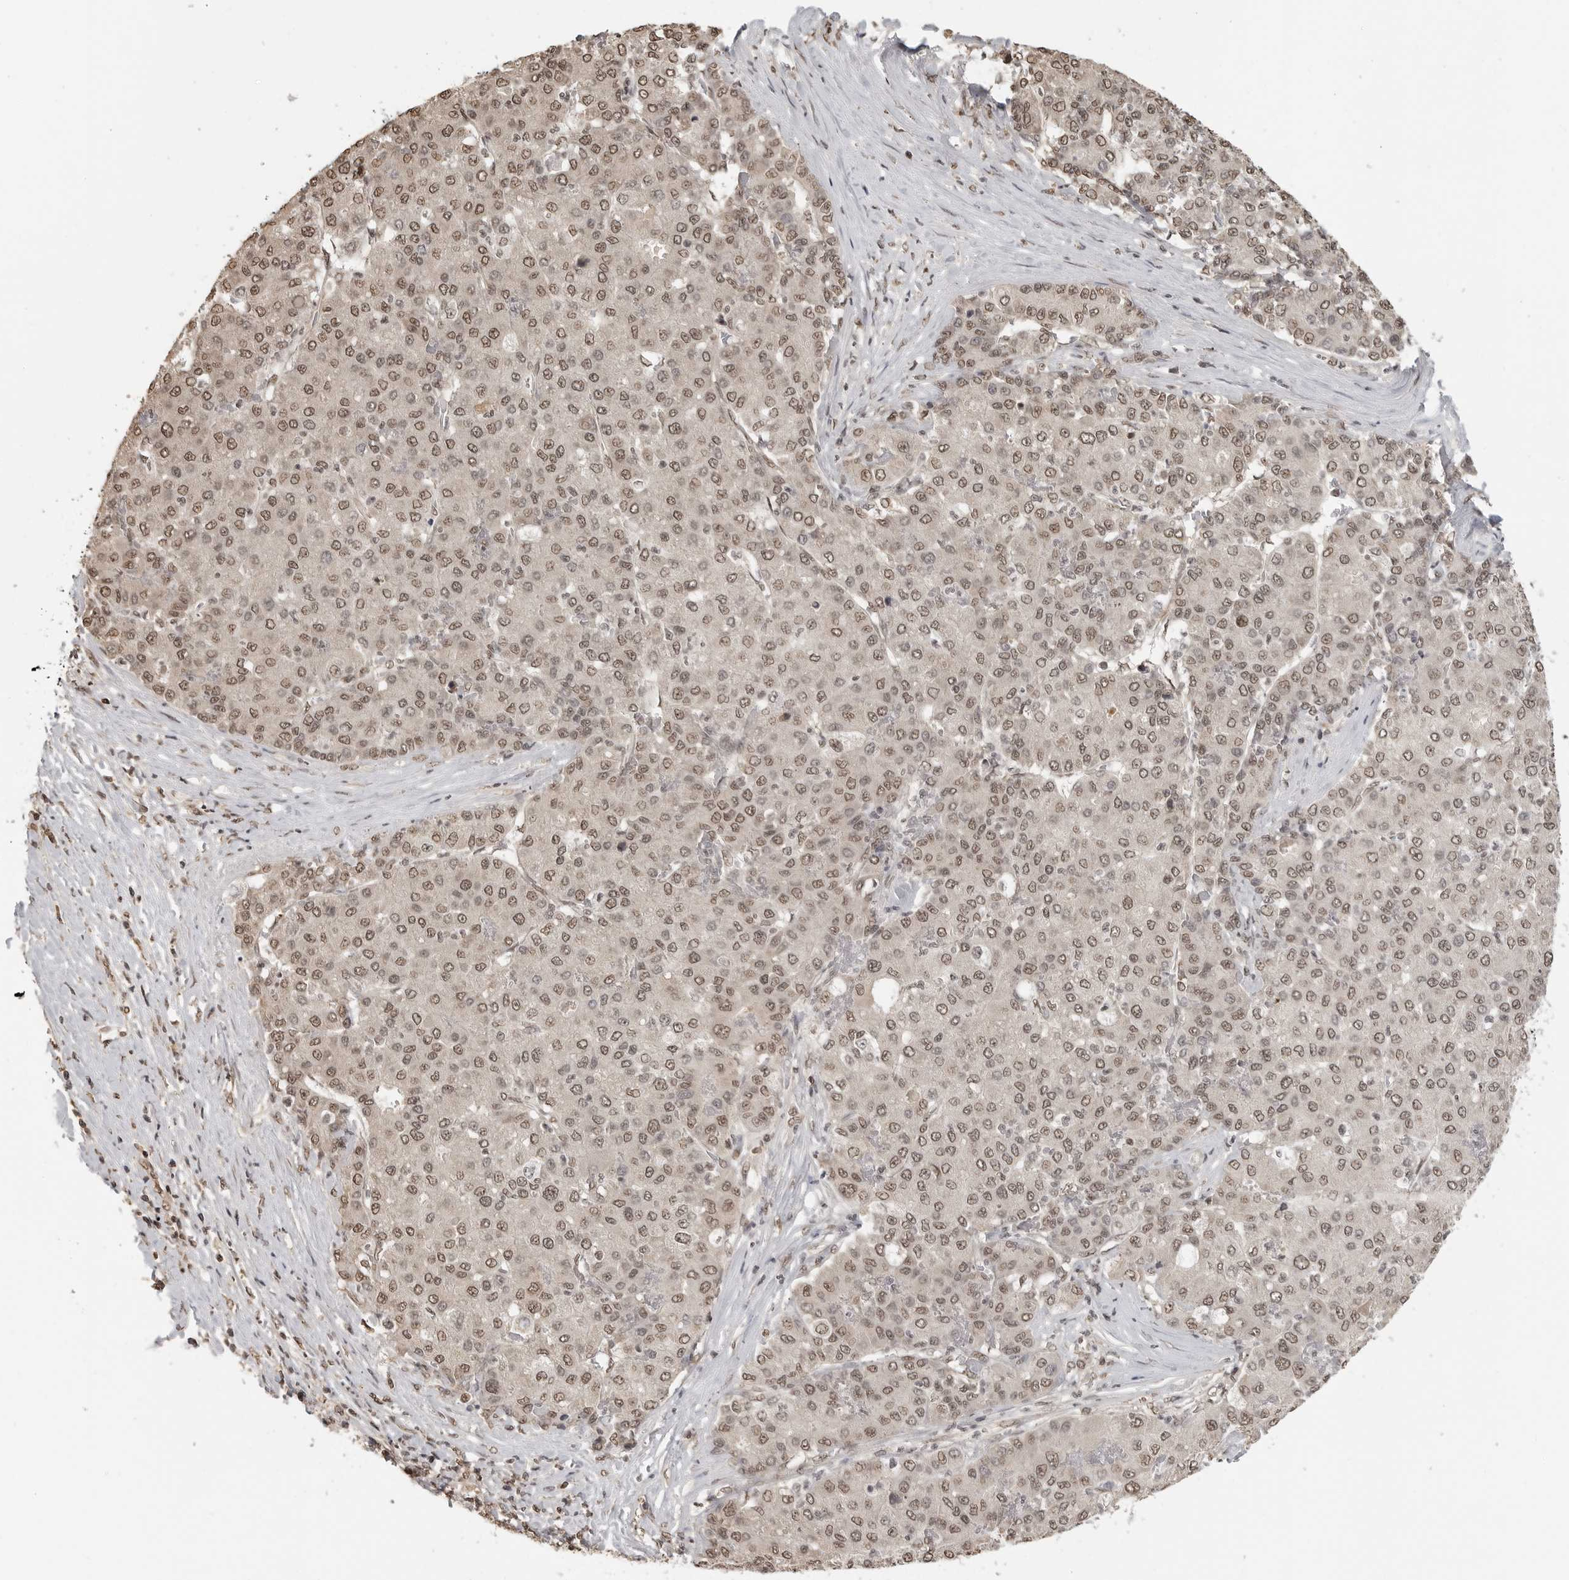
{"staining": {"intensity": "weak", "quantity": ">75%", "location": "nuclear"}, "tissue": "liver cancer", "cell_type": "Tumor cells", "image_type": "cancer", "snomed": [{"axis": "morphology", "description": "Carcinoma, Hepatocellular, NOS"}, {"axis": "topography", "description": "Liver"}], "caption": "Human hepatocellular carcinoma (liver) stained for a protein (brown) displays weak nuclear positive positivity in approximately >75% of tumor cells.", "gene": "CLOCK", "patient": {"sex": "male", "age": 65}}